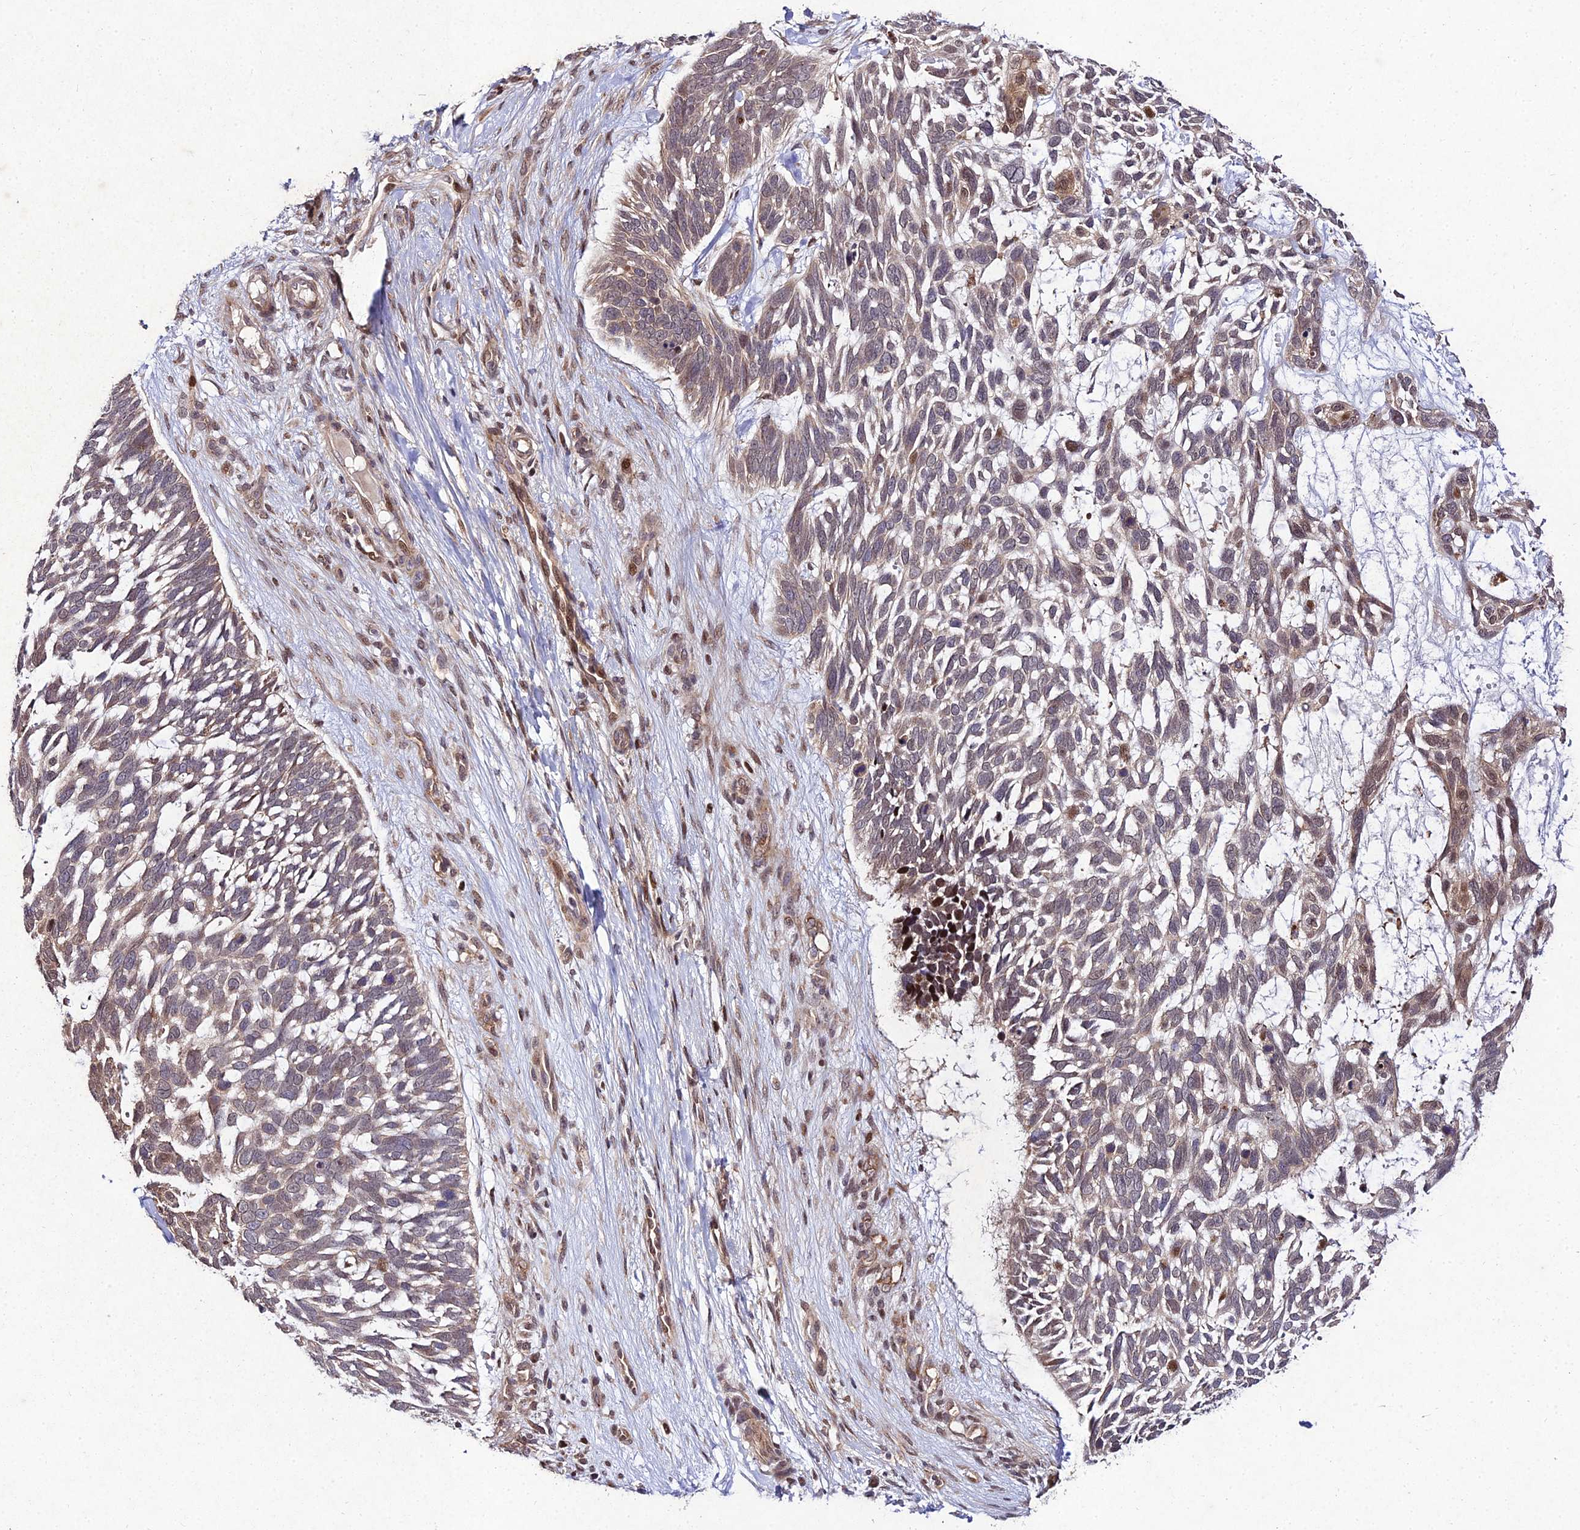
{"staining": {"intensity": "moderate", "quantity": "<25%", "location": "cytoplasmic/membranous,nuclear"}, "tissue": "skin cancer", "cell_type": "Tumor cells", "image_type": "cancer", "snomed": [{"axis": "morphology", "description": "Basal cell carcinoma"}, {"axis": "topography", "description": "Skin"}], "caption": "Moderate cytoplasmic/membranous and nuclear positivity for a protein is identified in approximately <25% of tumor cells of skin basal cell carcinoma using immunohistochemistry.", "gene": "MKKS", "patient": {"sex": "male", "age": 88}}